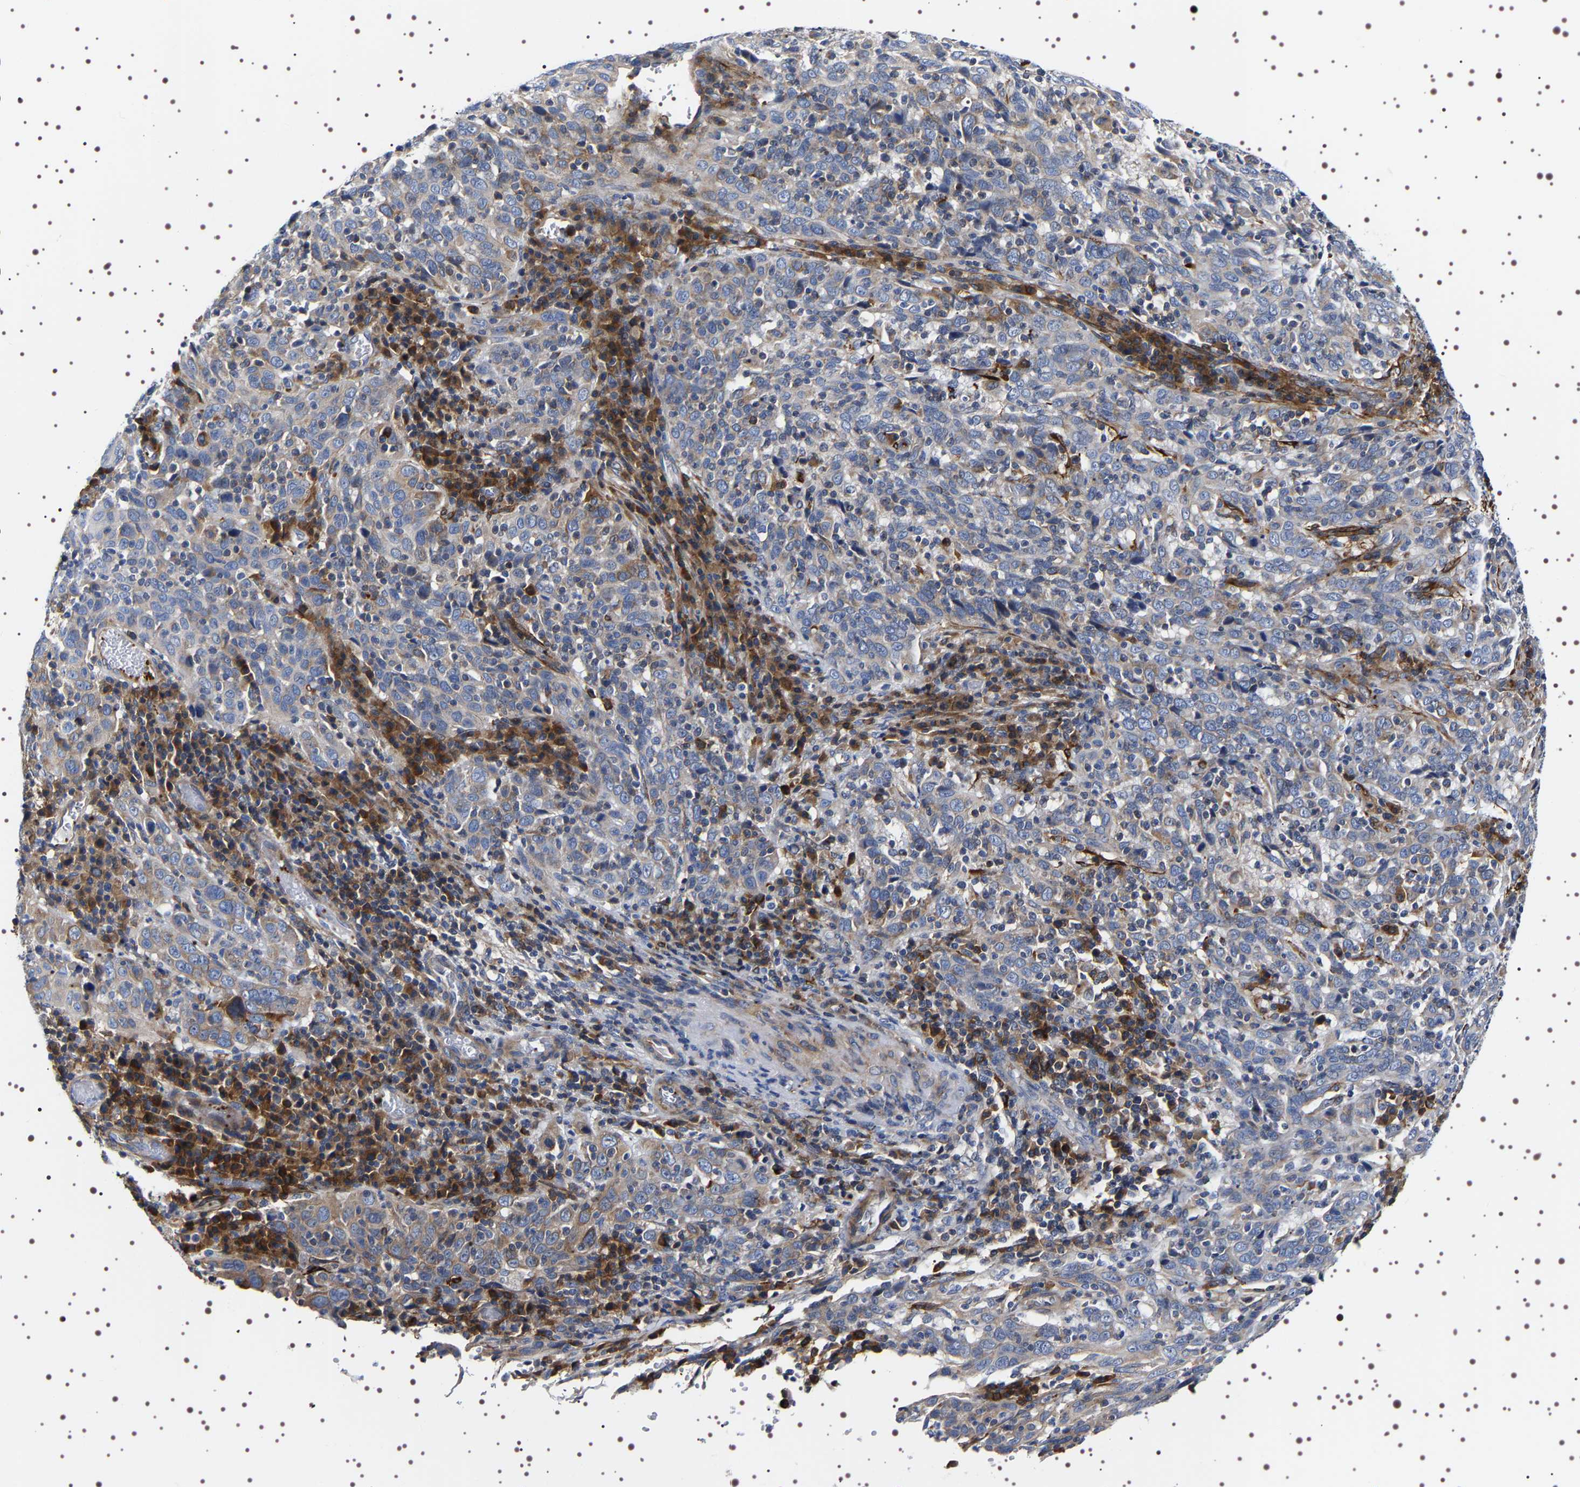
{"staining": {"intensity": "moderate", "quantity": "<25%", "location": "cytoplasmic/membranous"}, "tissue": "cervical cancer", "cell_type": "Tumor cells", "image_type": "cancer", "snomed": [{"axis": "morphology", "description": "Squamous cell carcinoma, NOS"}, {"axis": "topography", "description": "Cervix"}], "caption": "Immunohistochemistry histopathology image of neoplastic tissue: human cervical cancer stained using IHC shows low levels of moderate protein expression localized specifically in the cytoplasmic/membranous of tumor cells, appearing as a cytoplasmic/membranous brown color.", "gene": "SQLE", "patient": {"sex": "female", "age": 46}}